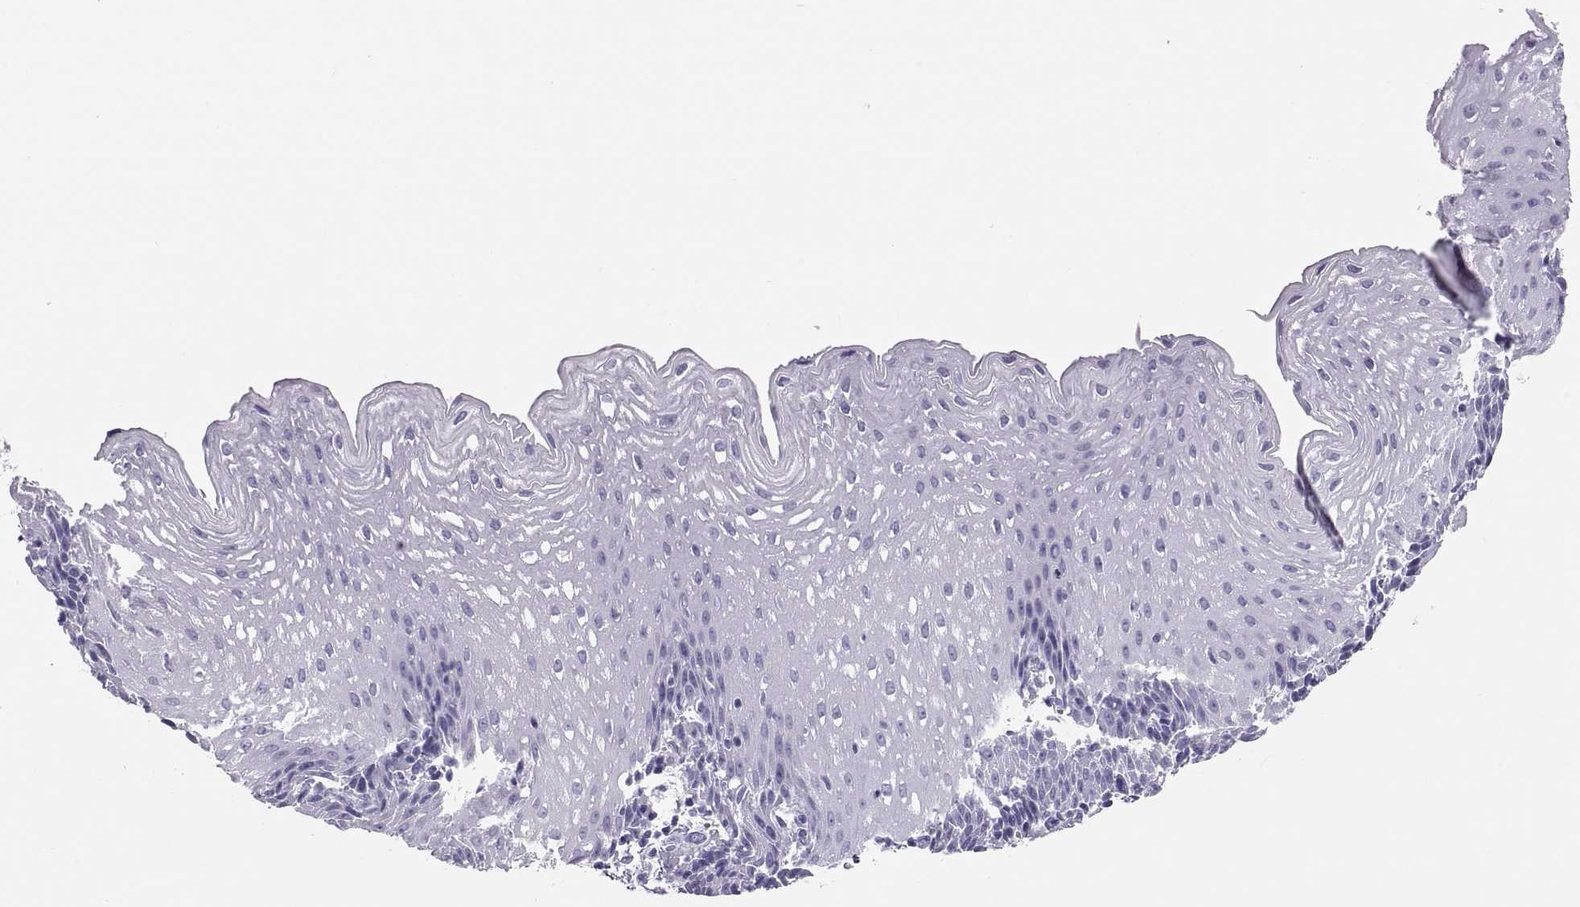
{"staining": {"intensity": "negative", "quantity": "none", "location": "none"}, "tissue": "esophagus", "cell_type": "Squamous epithelial cells", "image_type": "normal", "snomed": [{"axis": "morphology", "description": "Normal tissue, NOS"}, {"axis": "topography", "description": "Esophagus"}], "caption": "Immunohistochemistry (IHC) of unremarkable human esophagus demonstrates no positivity in squamous epithelial cells.", "gene": "SEMG1", "patient": {"sex": "female", "age": 64}}